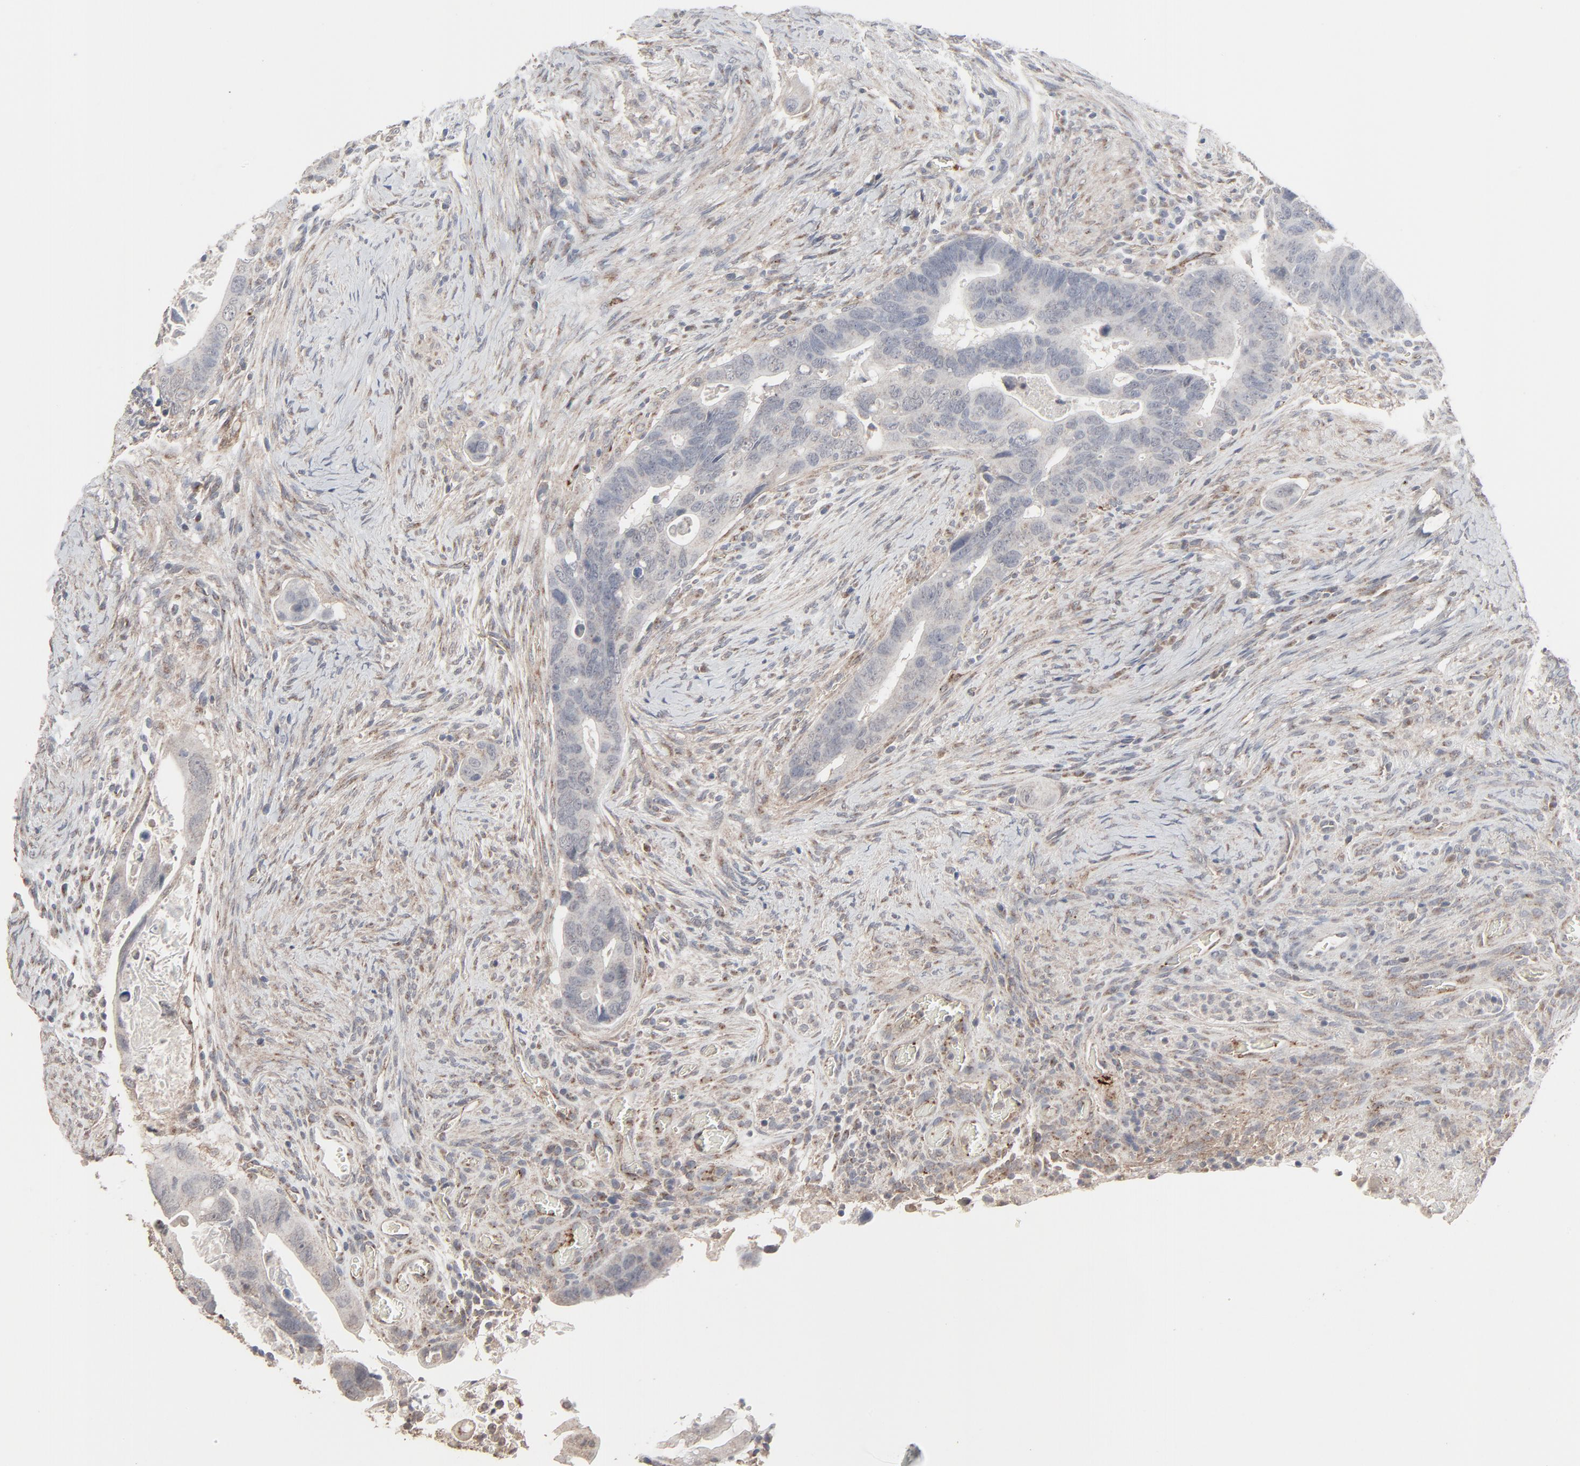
{"staining": {"intensity": "negative", "quantity": "none", "location": "none"}, "tissue": "colorectal cancer", "cell_type": "Tumor cells", "image_type": "cancer", "snomed": [{"axis": "morphology", "description": "Adenocarcinoma, NOS"}, {"axis": "topography", "description": "Rectum"}], "caption": "DAB (3,3'-diaminobenzidine) immunohistochemical staining of human colorectal cancer demonstrates no significant expression in tumor cells.", "gene": "JAM3", "patient": {"sex": "male", "age": 53}}